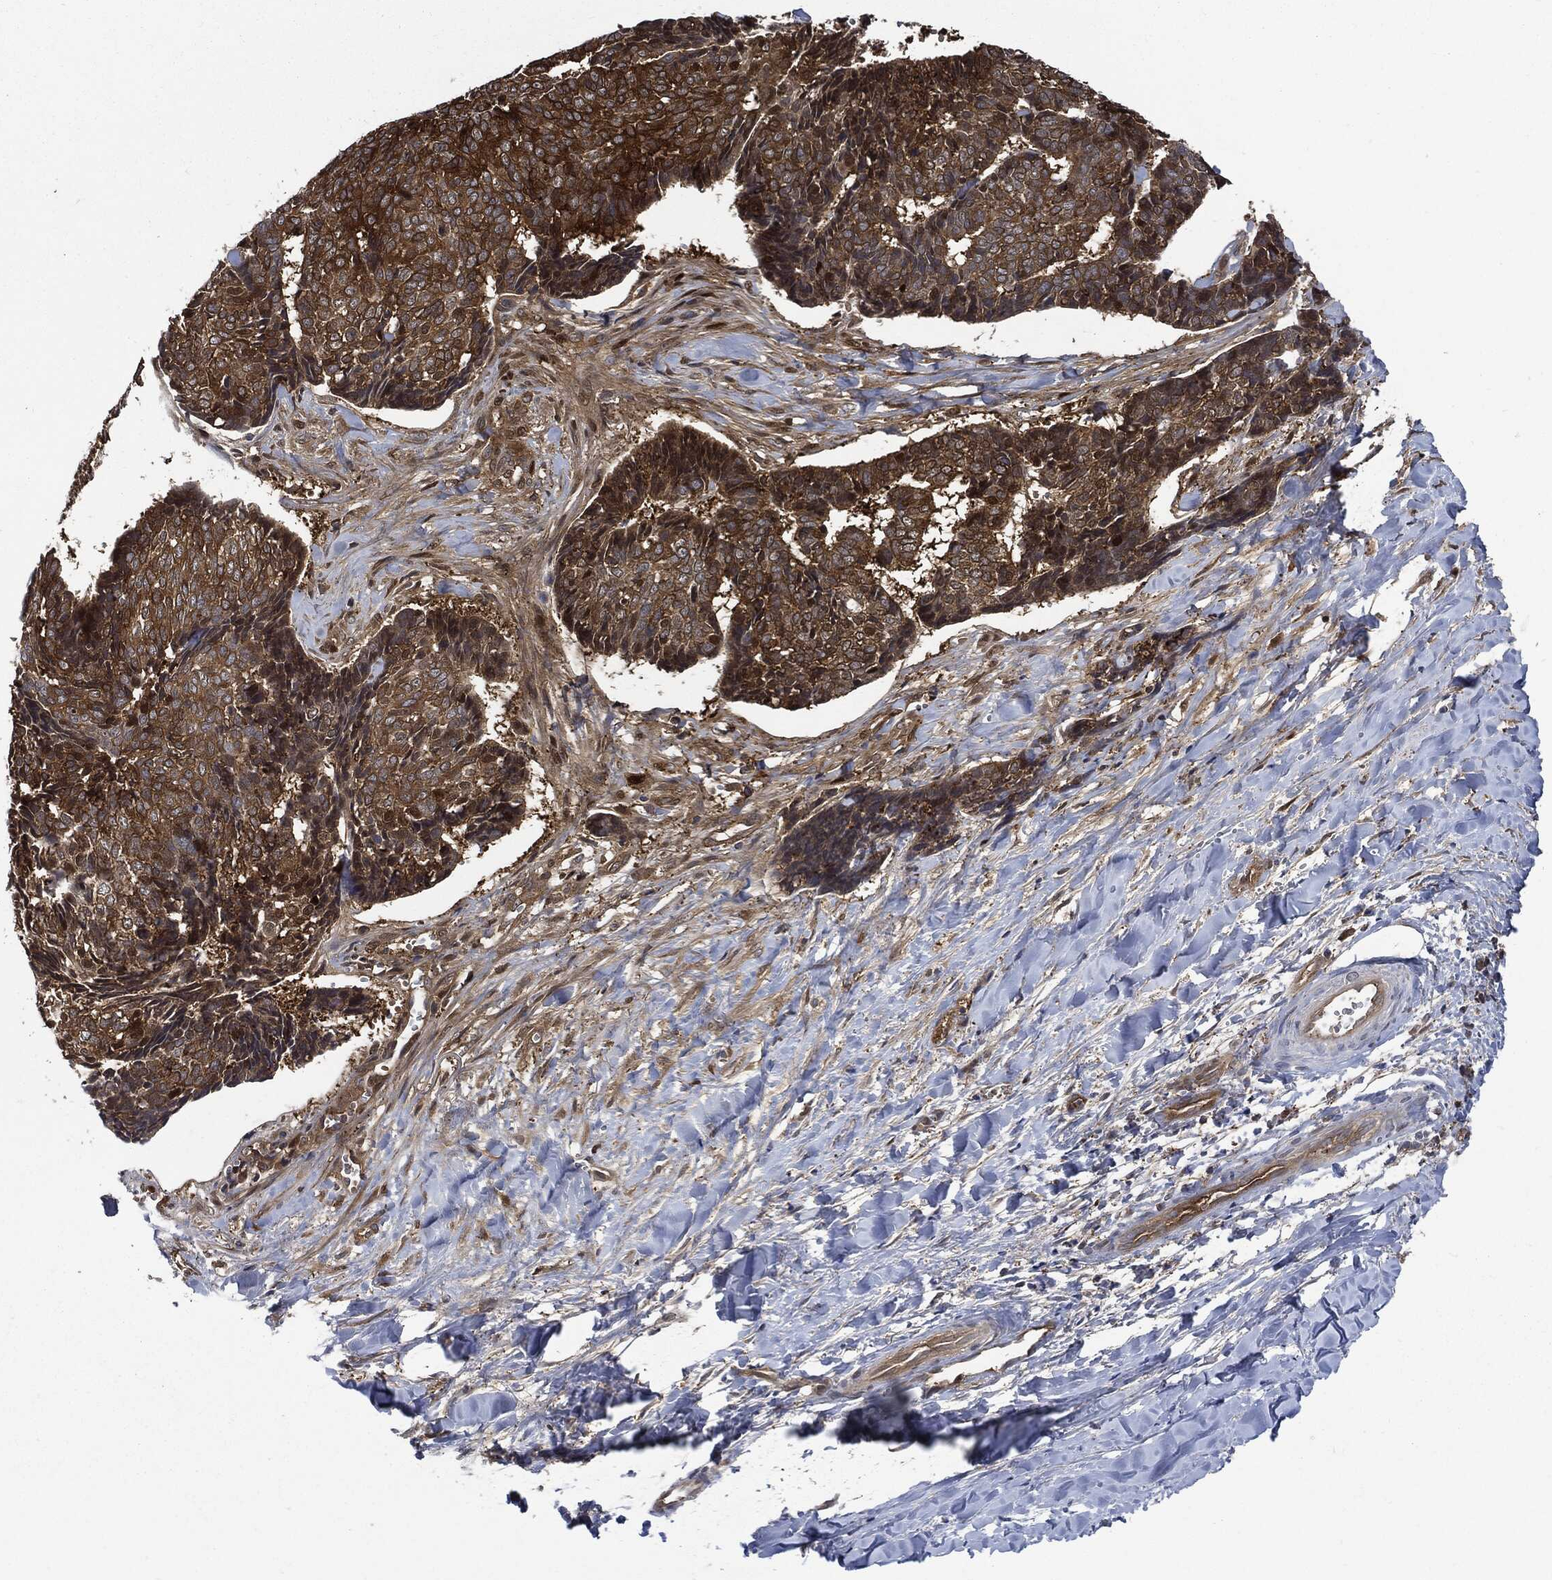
{"staining": {"intensity": "strong", "quantity": ">75%", "location": "cytoplasmic/membranous"}, "tissue": "skin cancer", "cell_type": "Tumor cells", "image_type": "cancer", "snomed": [{"axis": "morphology", "description": "Basal cell carcinoma"}, {"axis": "topography", "description": "Skin"}], "caption": "The immunohistochemical stain labels strong cytoplasmic/membranous staining in tumor cells of skin basal cell carcinoma tissue.", "gene": "XPNPEP1", "patient": {"sex": "male", "age": 86}}